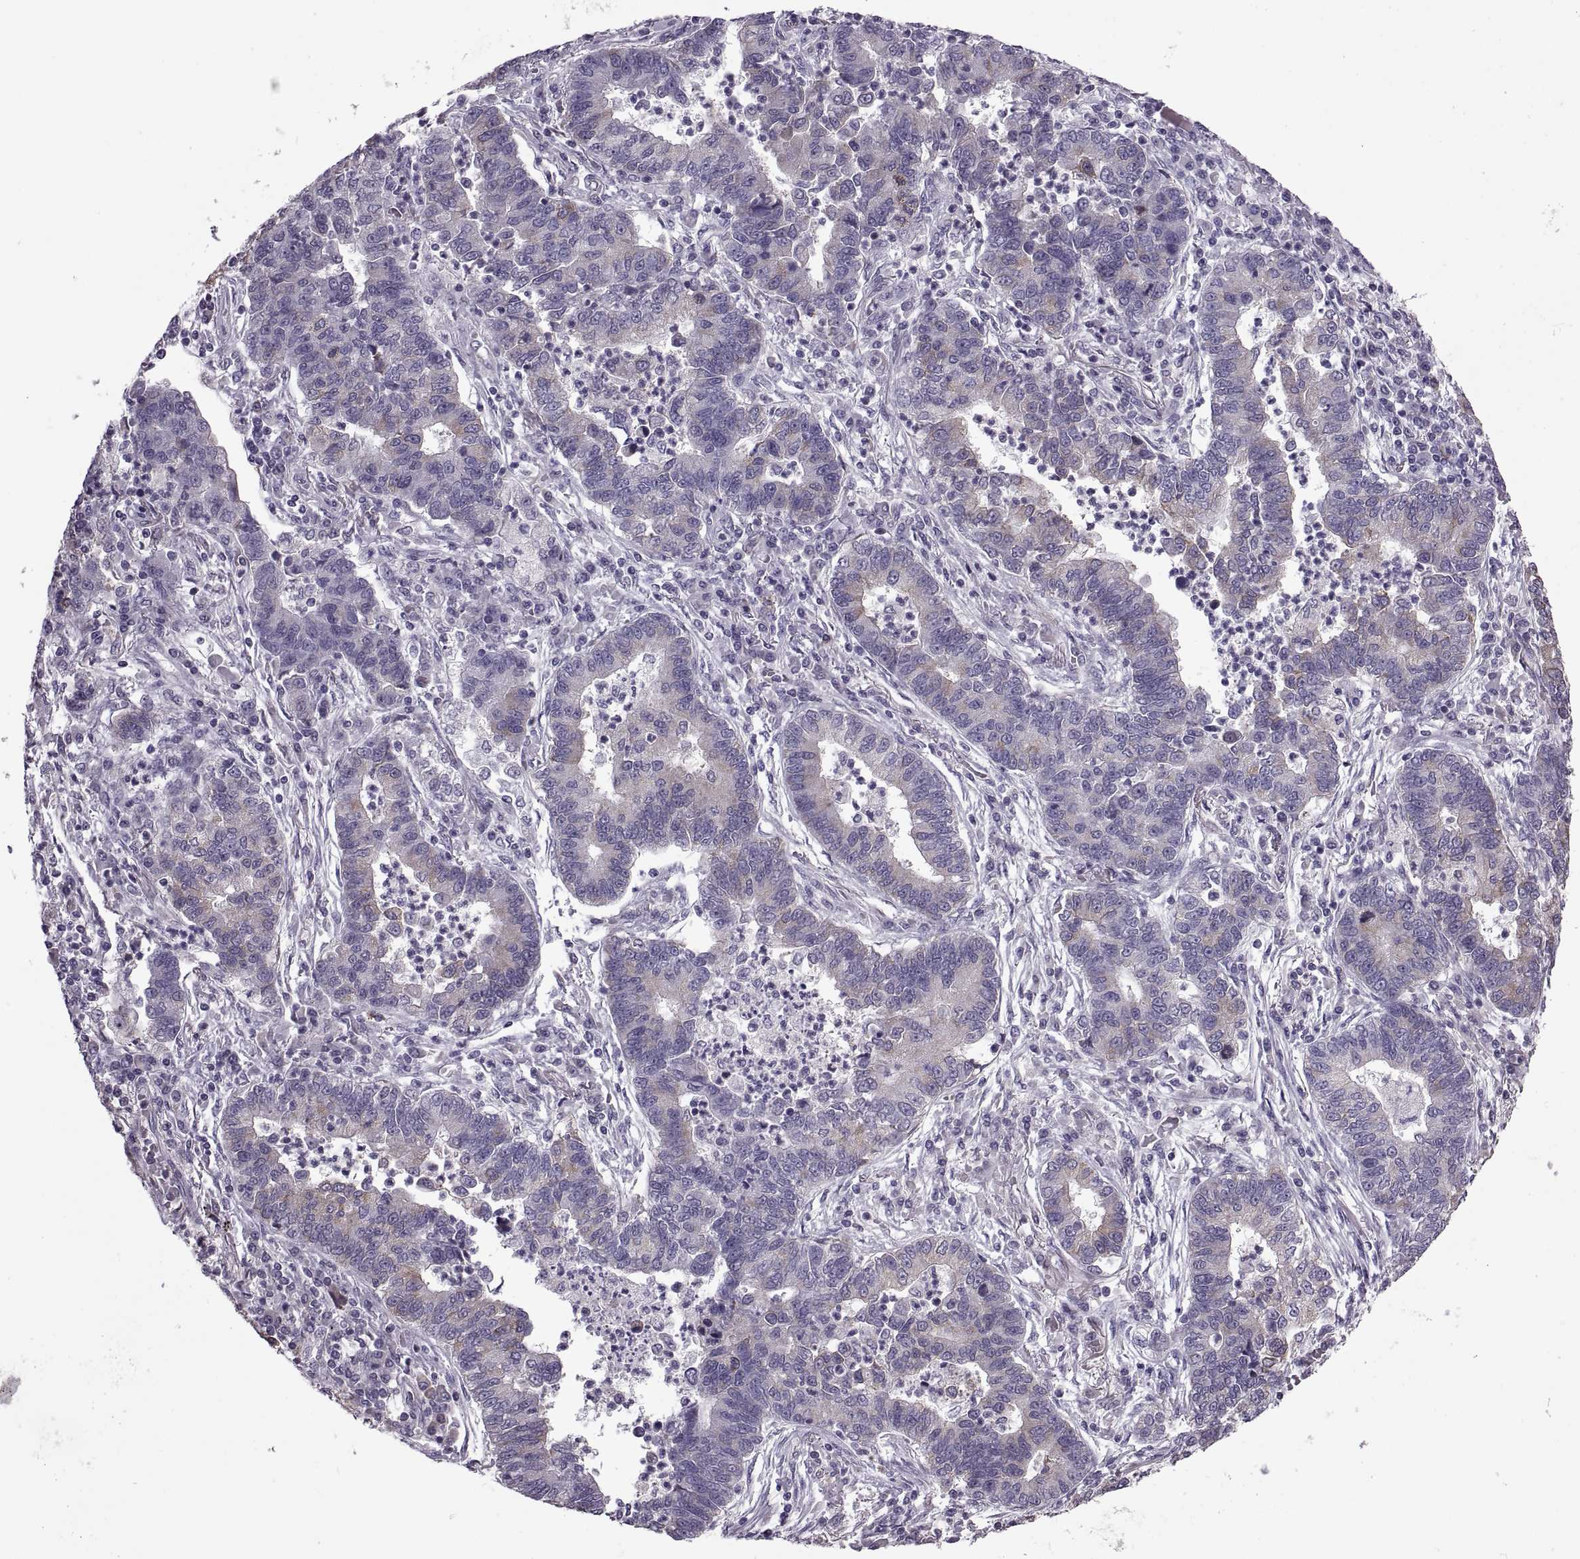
{"staining": {"intensity": "weak", "quantity": "<25%", "location": "cytoplasmic/membranous"}, "tissue": "lung cancer", "cell_type": "Tumor cells", "image_type": "cancer", "snomed": [{"axis": "morphology", "description": "Adenocarcinoma, NOS"}, {"axis": "topography", "description": "Lung"}], "caption": "Photomicrograph shows no significant protein expression in tumor cells of lung cancer (adenocarcinoma).", "gene": "PABPC1", "patient": {"sex": "female", "age": 57}}